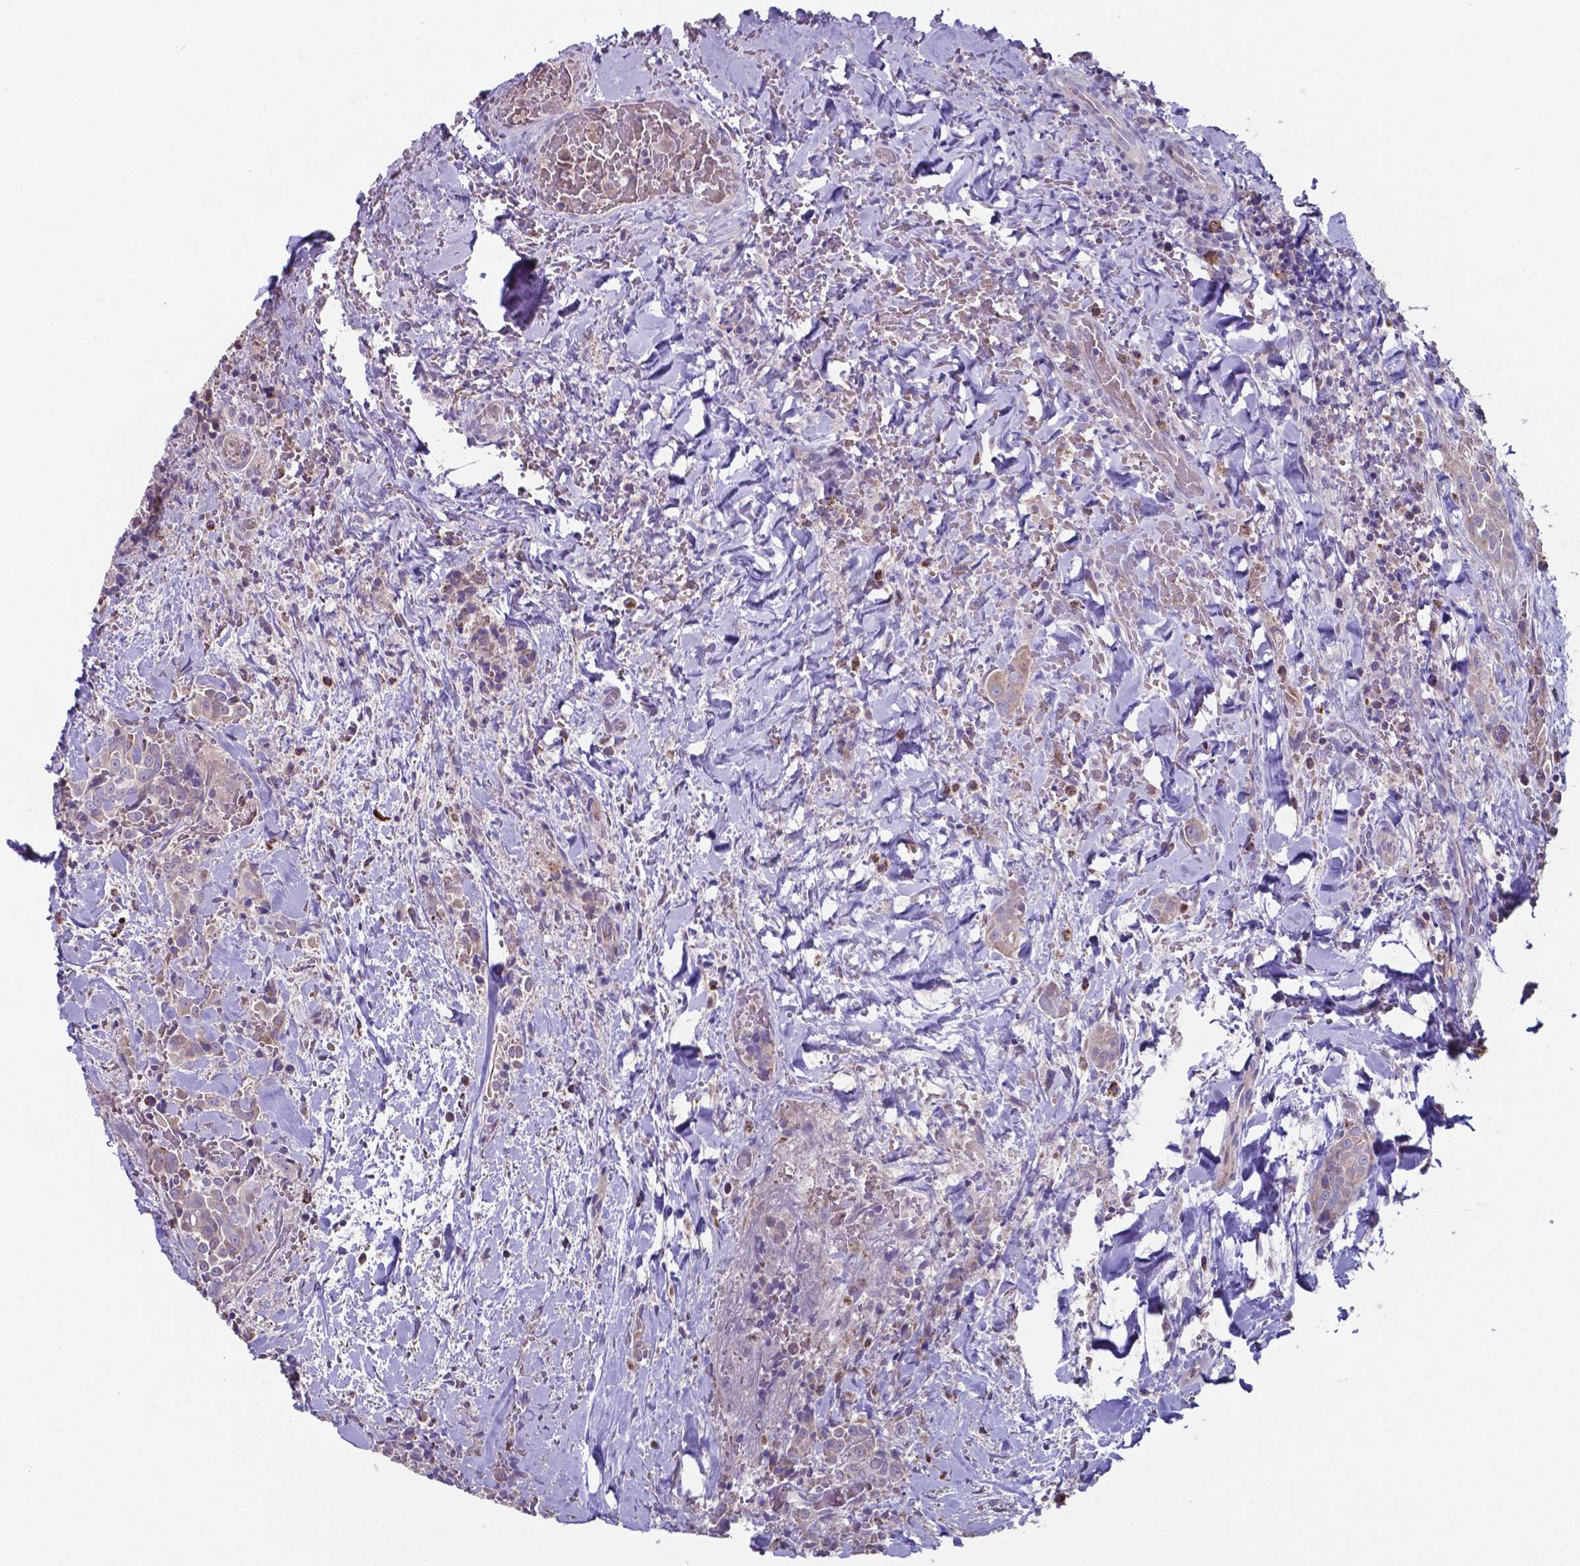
{"staining": {"intensity": "weak", "quantity": "<25%", "location": "cytoplasmic/membranous"}, "tissue": "thyroid cancer", "cell_type": "Tumor cells", "image_type": "cancer", "snomed": [{"axis": "morphology", "description": "Papillary adenocarcinoma, NOS"}, {"axis": "topography", "description": "Thyroid gland"}], "caption": "Thyroid papillary adenocarcinoma was stained to show a protein in brown. There is no significant staining in tumor cells. (DAB immunohistochemistry visualized using brightfield microscopy, high magnification).", "gene": "TYRO3", "patient": {"sex": "male", "age": 61}}